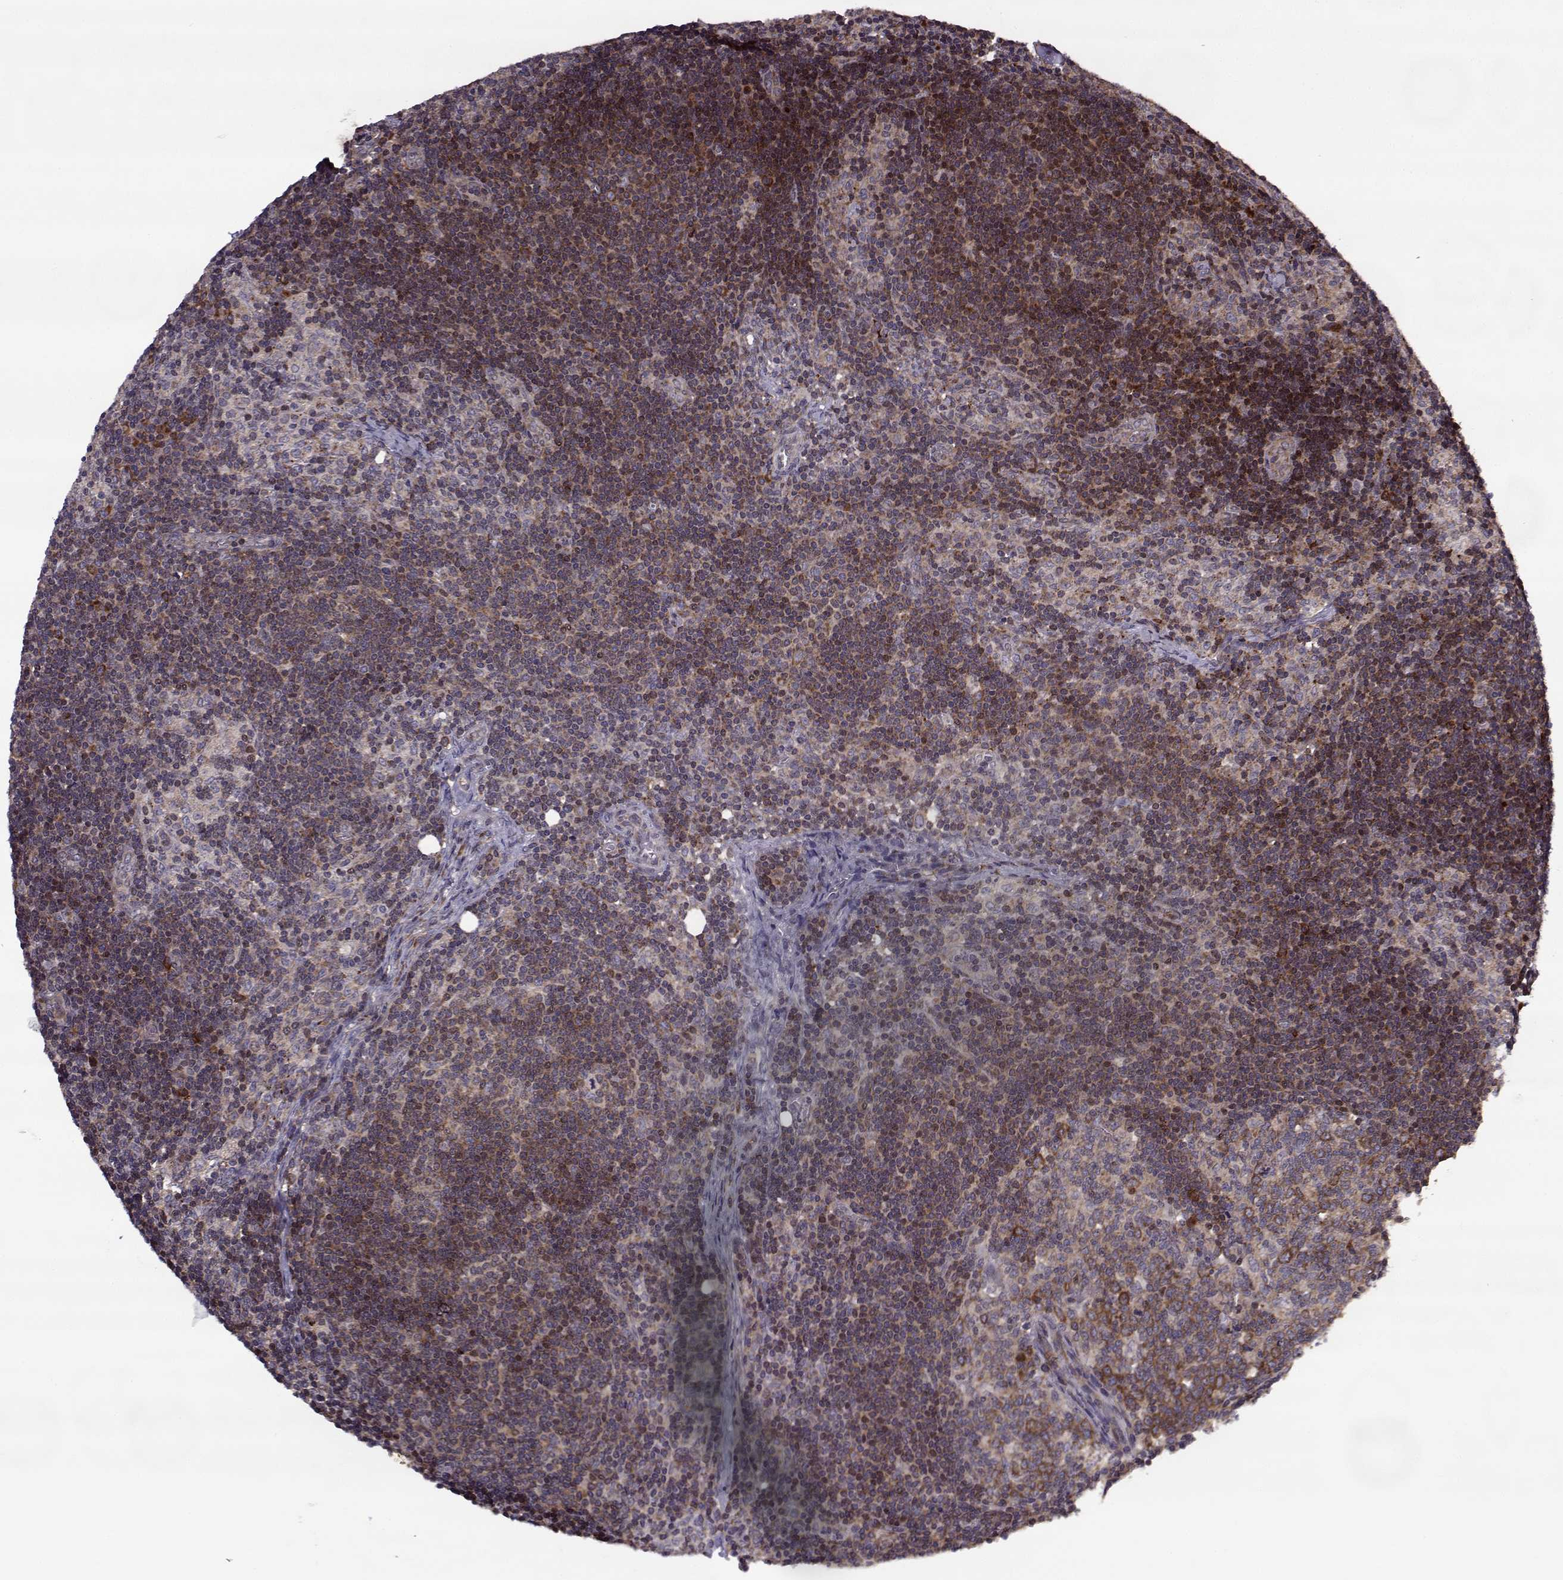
{"staining": {"intensity": "moderate", "quantity": ">75%", "location": "cytoplasmic/membranous"}, "tissue": "lymph node", "cell_type": "Germinal center cells", "image_type": "normal", "snomed": [{"axis": "morphology", "description": "Normal tissue, NOS"}, {"axis": "topography", "description": "Lymph node"}], "caption": "High-magnification brightfield microscopy of normal lymph node stained with DAB (3,3'-diaminobenzidine) (brown) and counterstained with hematoxylin (blue). germinal center cells exhibit moderate cytoplasmic/membranous staining is appreciated in approximately>75% of cells.", "gene": "RPL31", "patient": {"sex": "female", "age": 52}}